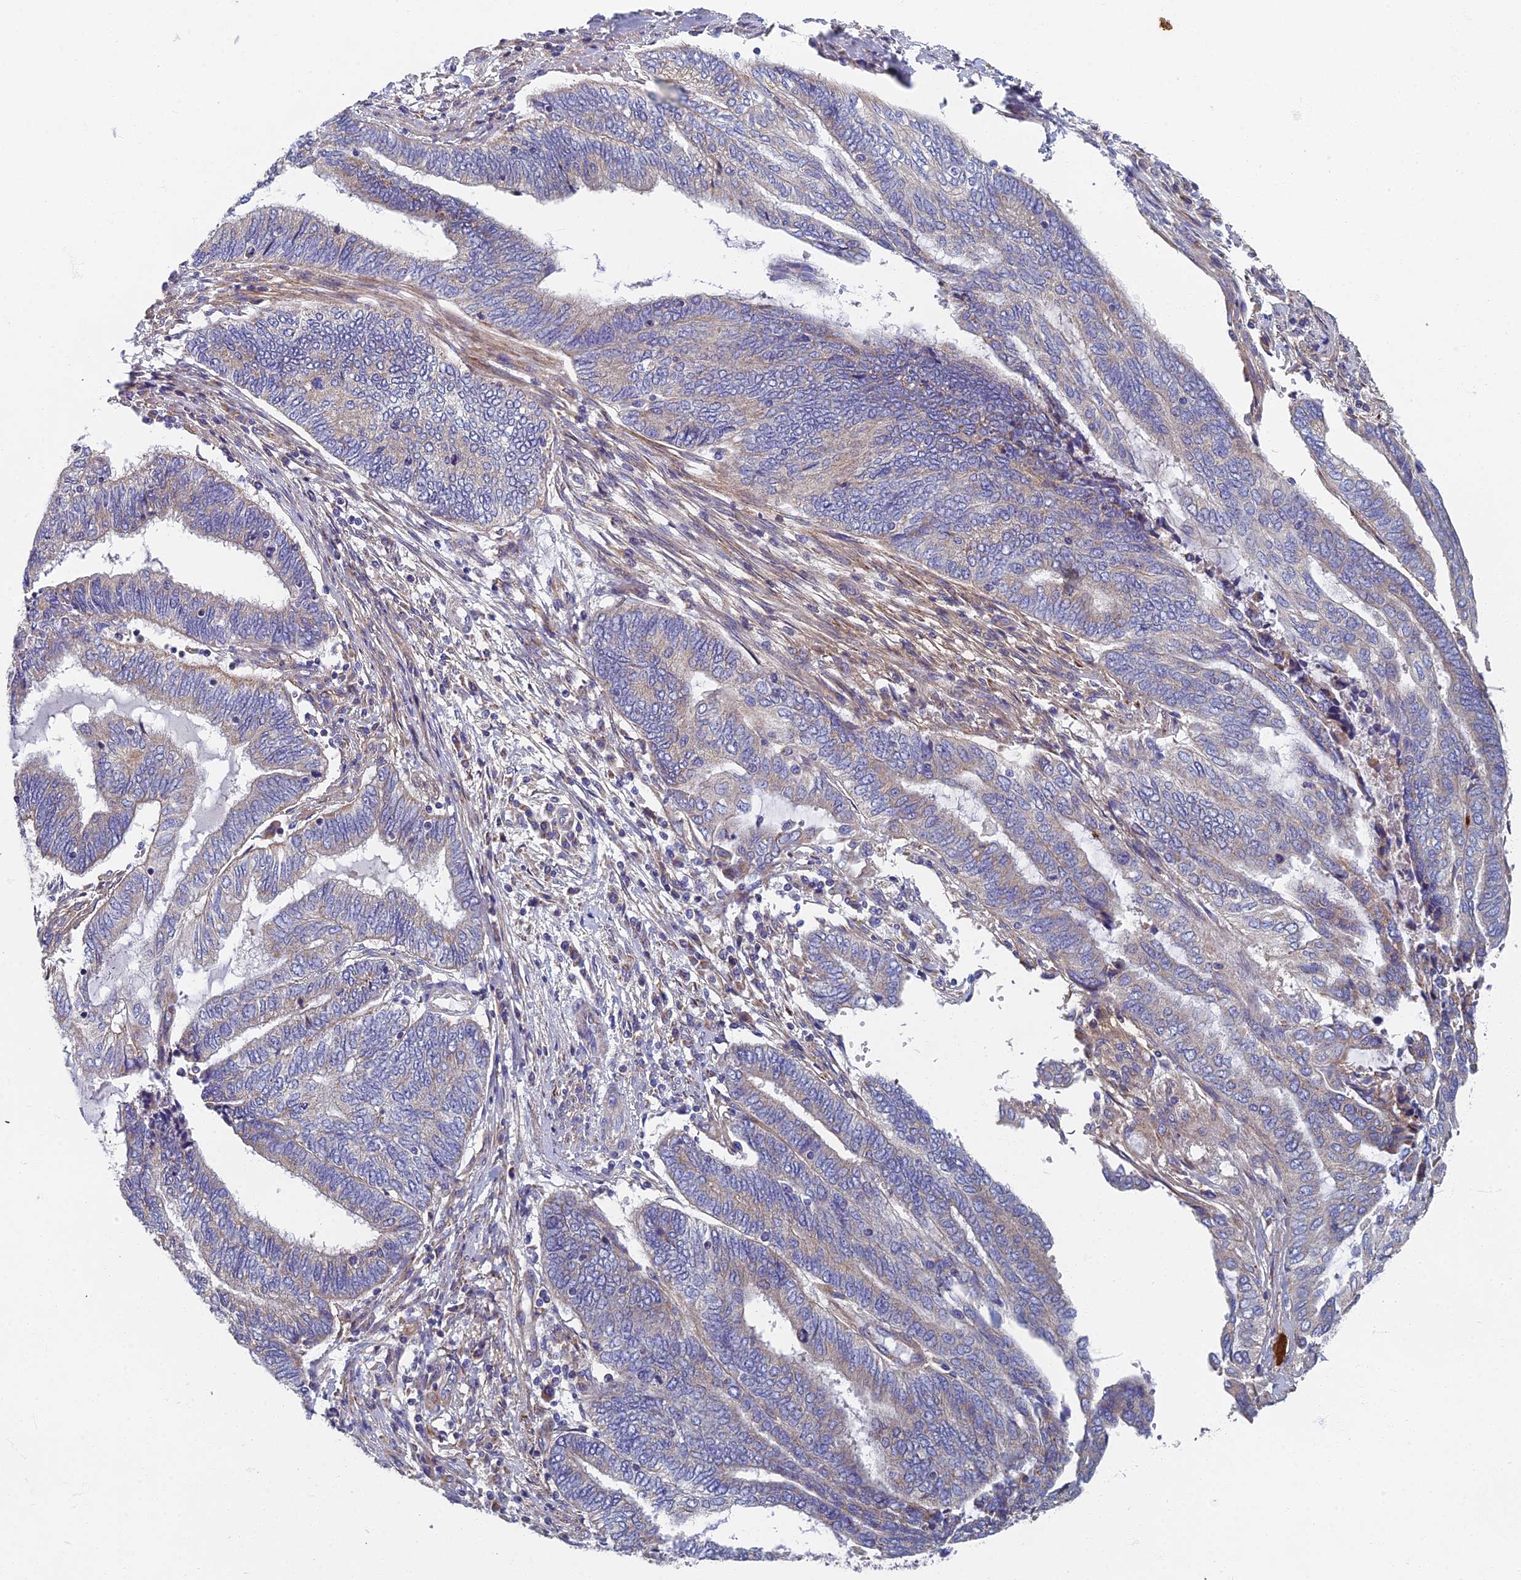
{"staining": {"intensity": "negative", "quantity": "none", "location": "none"}, "tissue": "endometrial cancer", "cell_type": "Tumor cells", "image_type": "cancer", "snomed": [{"axis": "morphology", "description": "Adenocarcinoma, NOS"}, {"axis": "topography", "description": "Uterus"}, {"axis": "topography", "description": "Endometrium"}], "caption": "Photomicrograph shows no significant protein staining in tumor cells of endometrial cancer.", "gene": "RNASEK", "patient": {"sex": "female", "age": 70}}